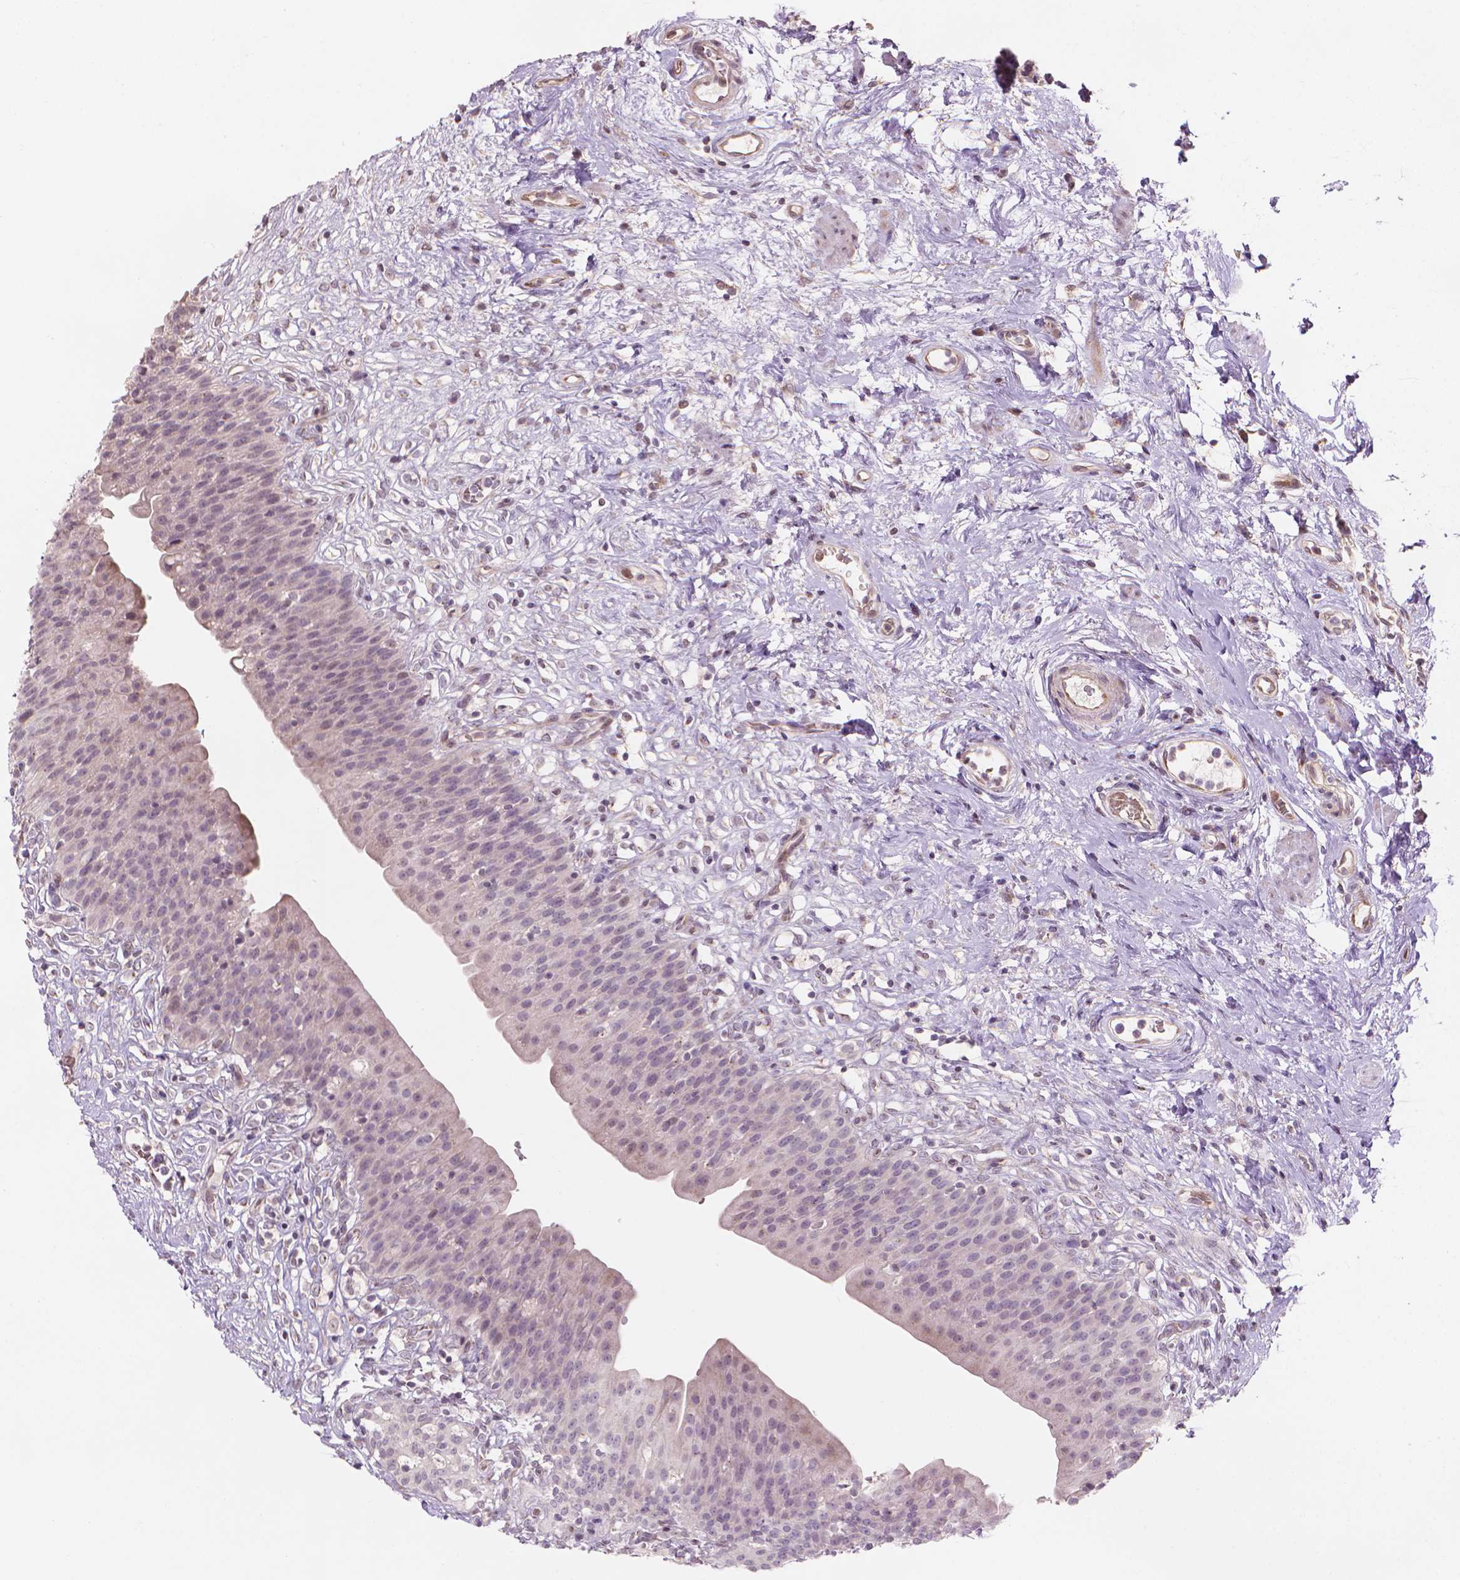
{"staining": {"intensity": "negative", "quantity": "none", "location": "none"}, "tissue": "urinary bladder", "cell_type": "Urothelial cells", "image_type": "normal", "snomed": [{"axis": "morphology", "description": "Normal tissue, NOS"}, {"axis": "topography", "description": "Urinary bladder"}], "caption": "IHC of normal human urinary bladder exhibits no expression in urothelial cells.", "gene": "IFFO1", "patient": {"sex": "male", "age": 76}}